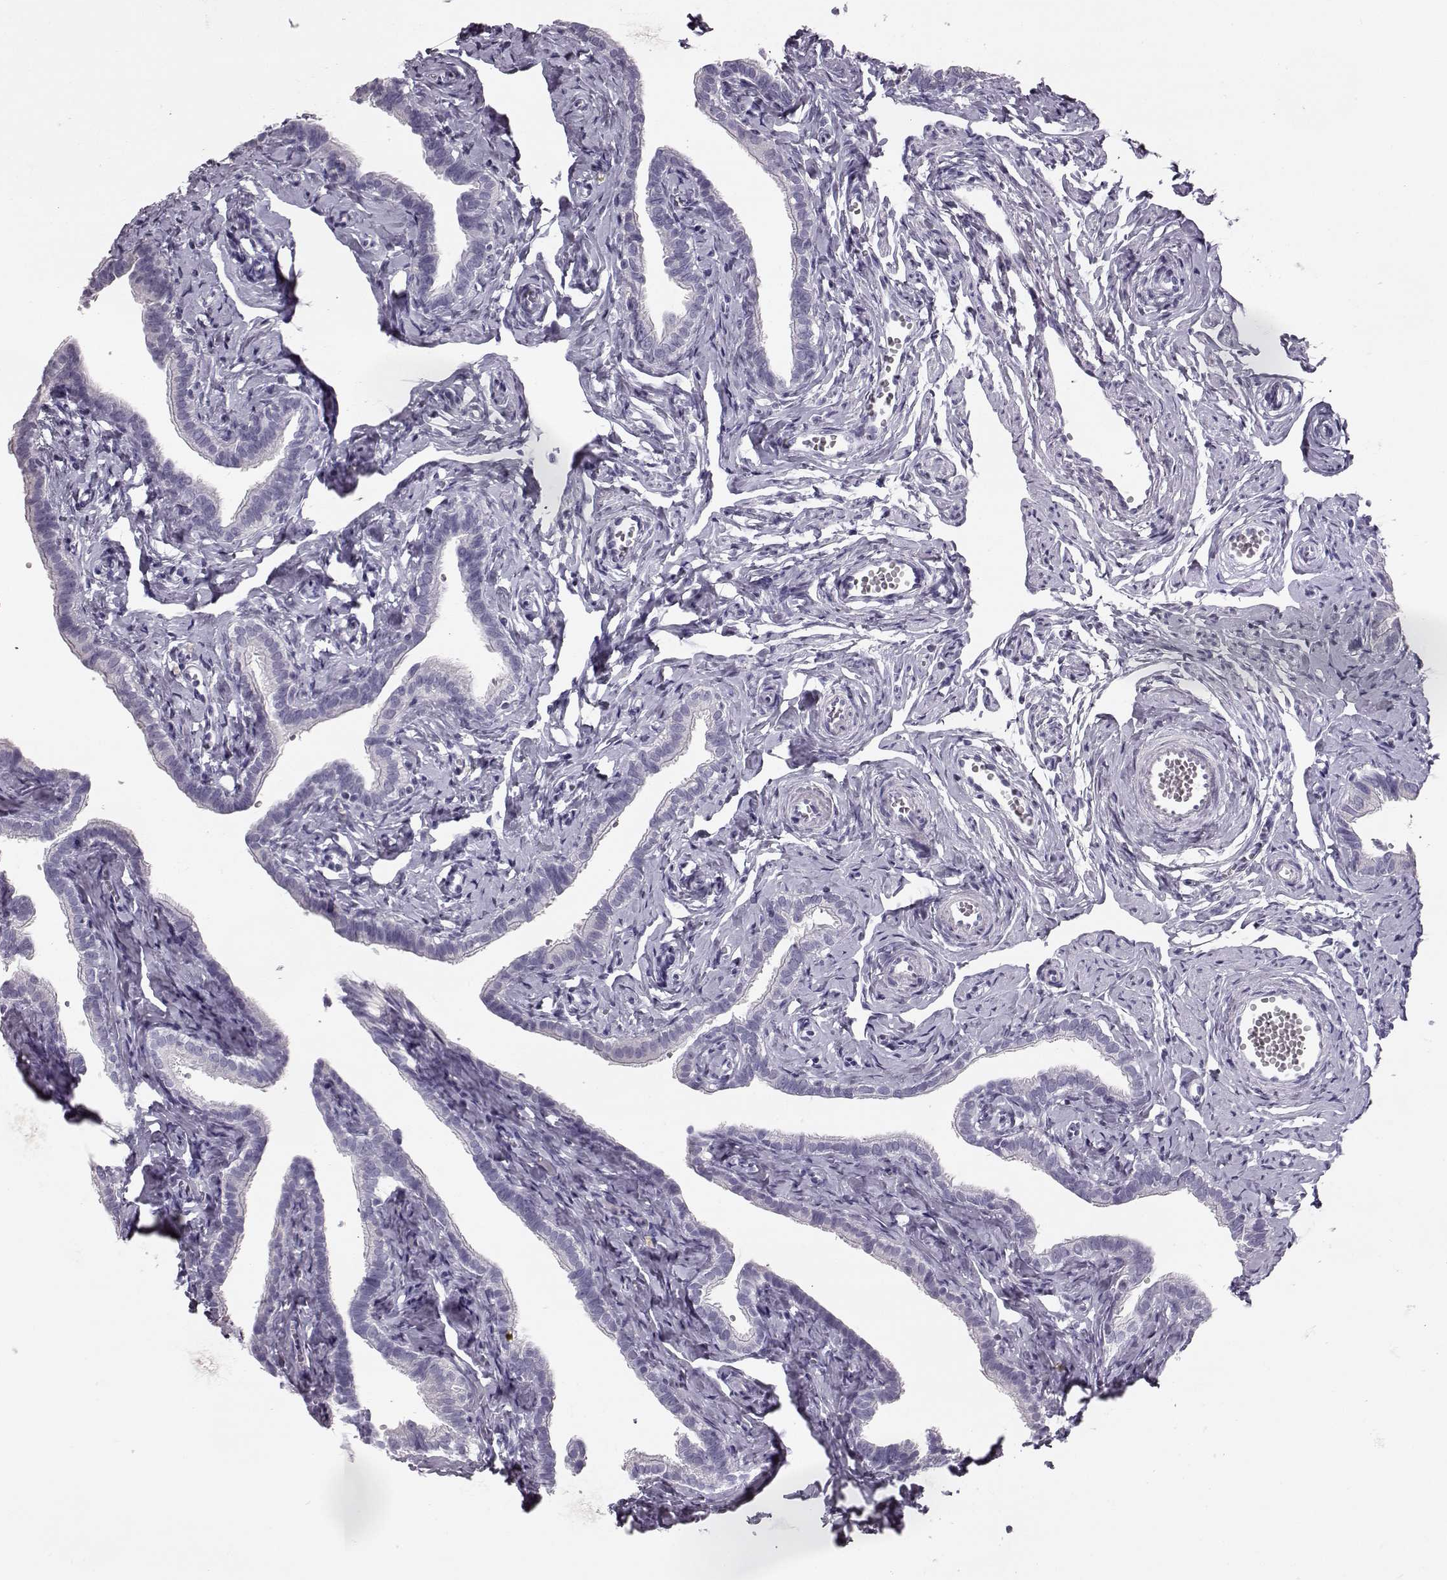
{"staining": {"intensity": "negative", "quantity": "none", "location": "none"}, "tissue": "fallopian tube", "cell_type": "Glandular cells", "image_type": "normal", "snomed": [{"axis": "morphology", "description": "Normal tissue, NOS"}, {"axis": "topography", "description": "Fallopian tube"}], "caption": "A high-resolution image shows IHC staining of normal fallopian tube, which exhibits no significant expression in glandular cells.", "gene": "BFSP2", "patient": {"sex": "female", "age": 41}}